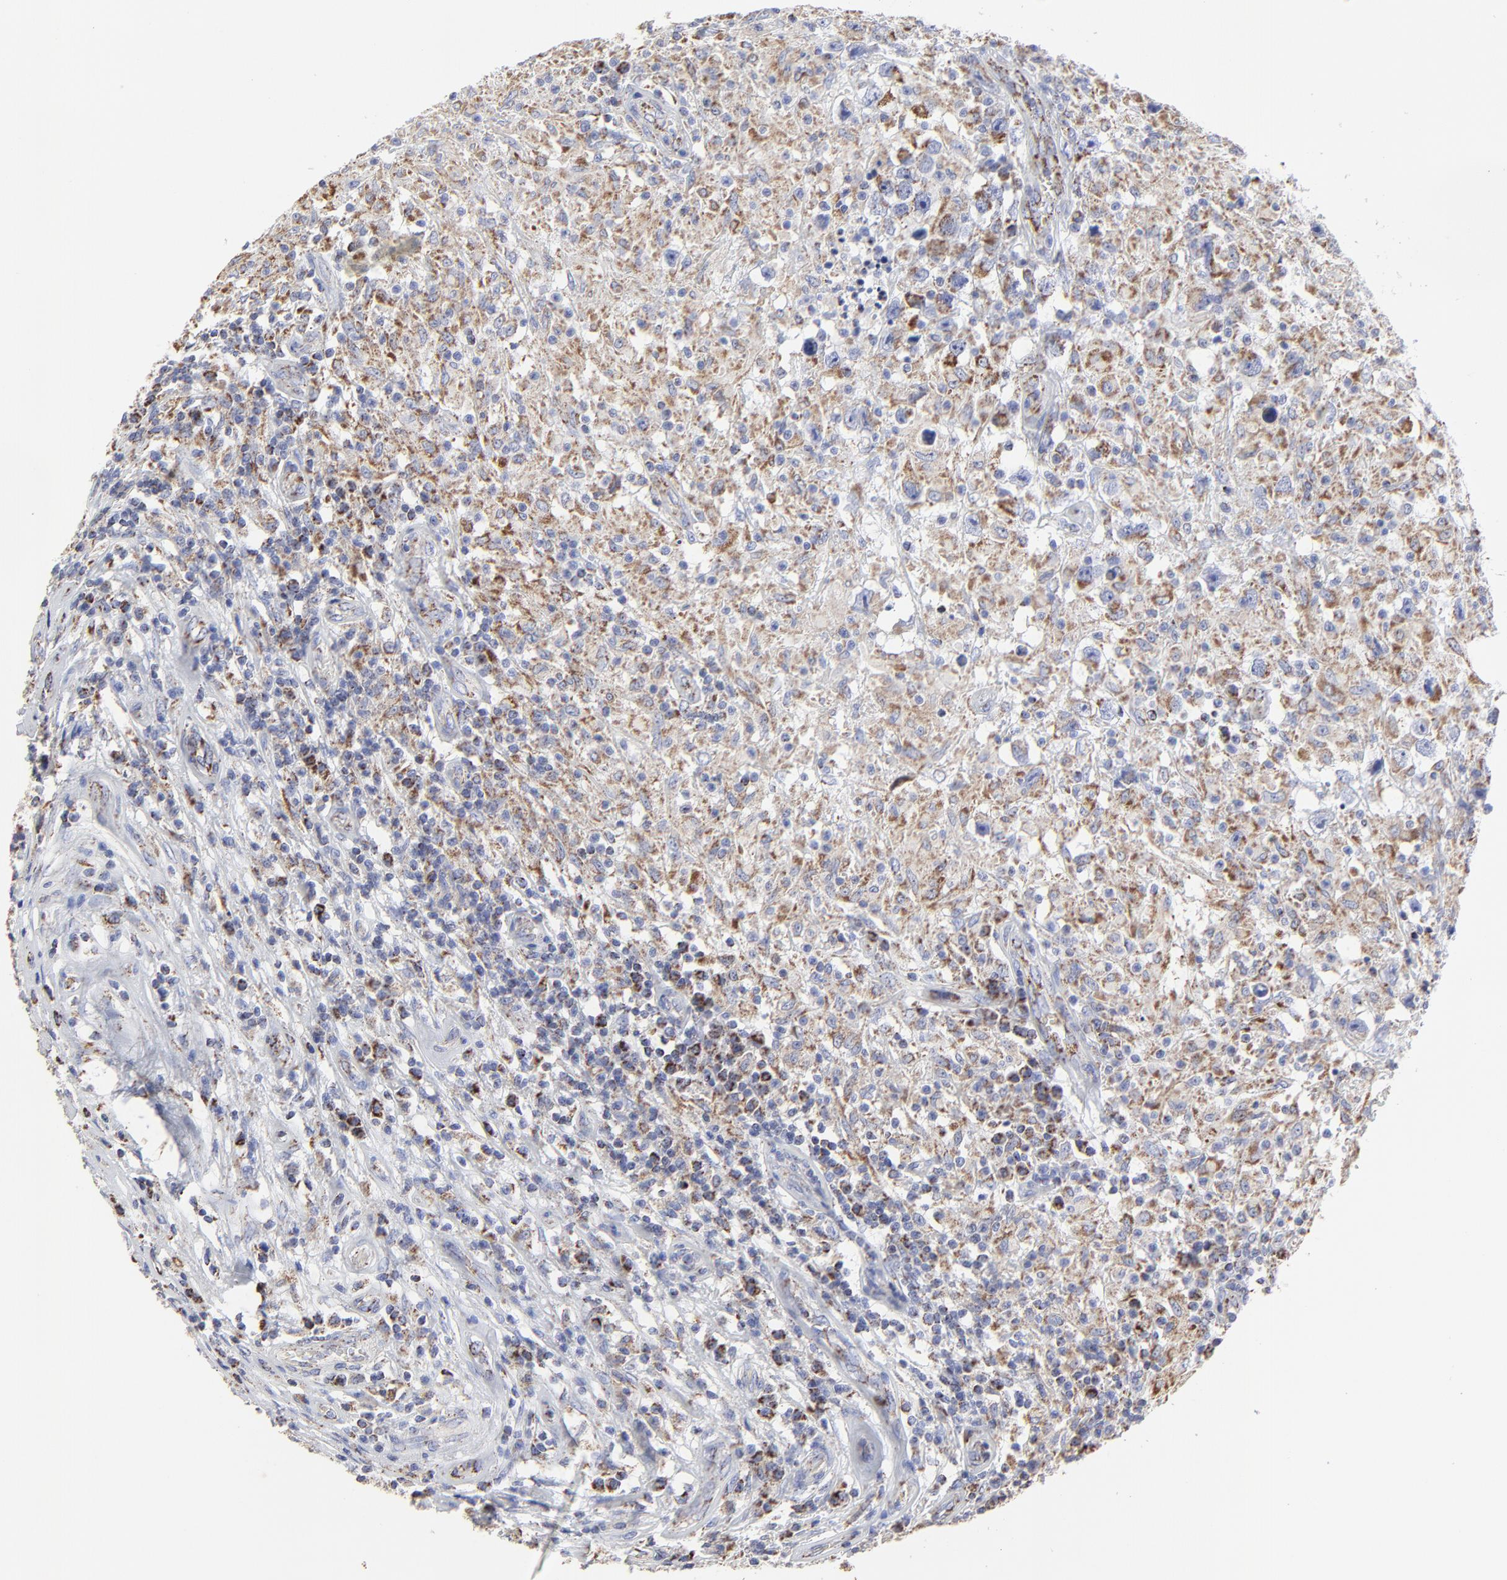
{"staining": {"intensity": "moderate", "quantity": "25%-75%", "location": "cytoplasmic/membranous"}, "tissue": "testis cancer", "cell_type": "Tumor cells", "image_type": "cancer", "snomed": [{"axis": "morphology", "description": "Seminoma, NOS"}, {"axis": "topography", "description": "Testis"}], "caption": "Testis seminoma stained with a brown dye exhibits moderate cytoplasmic/membranous positive expression in about 25%-75% of tumor cells.", "gene": "PINK1", "patient": {"sex": "male", "age": 34}}